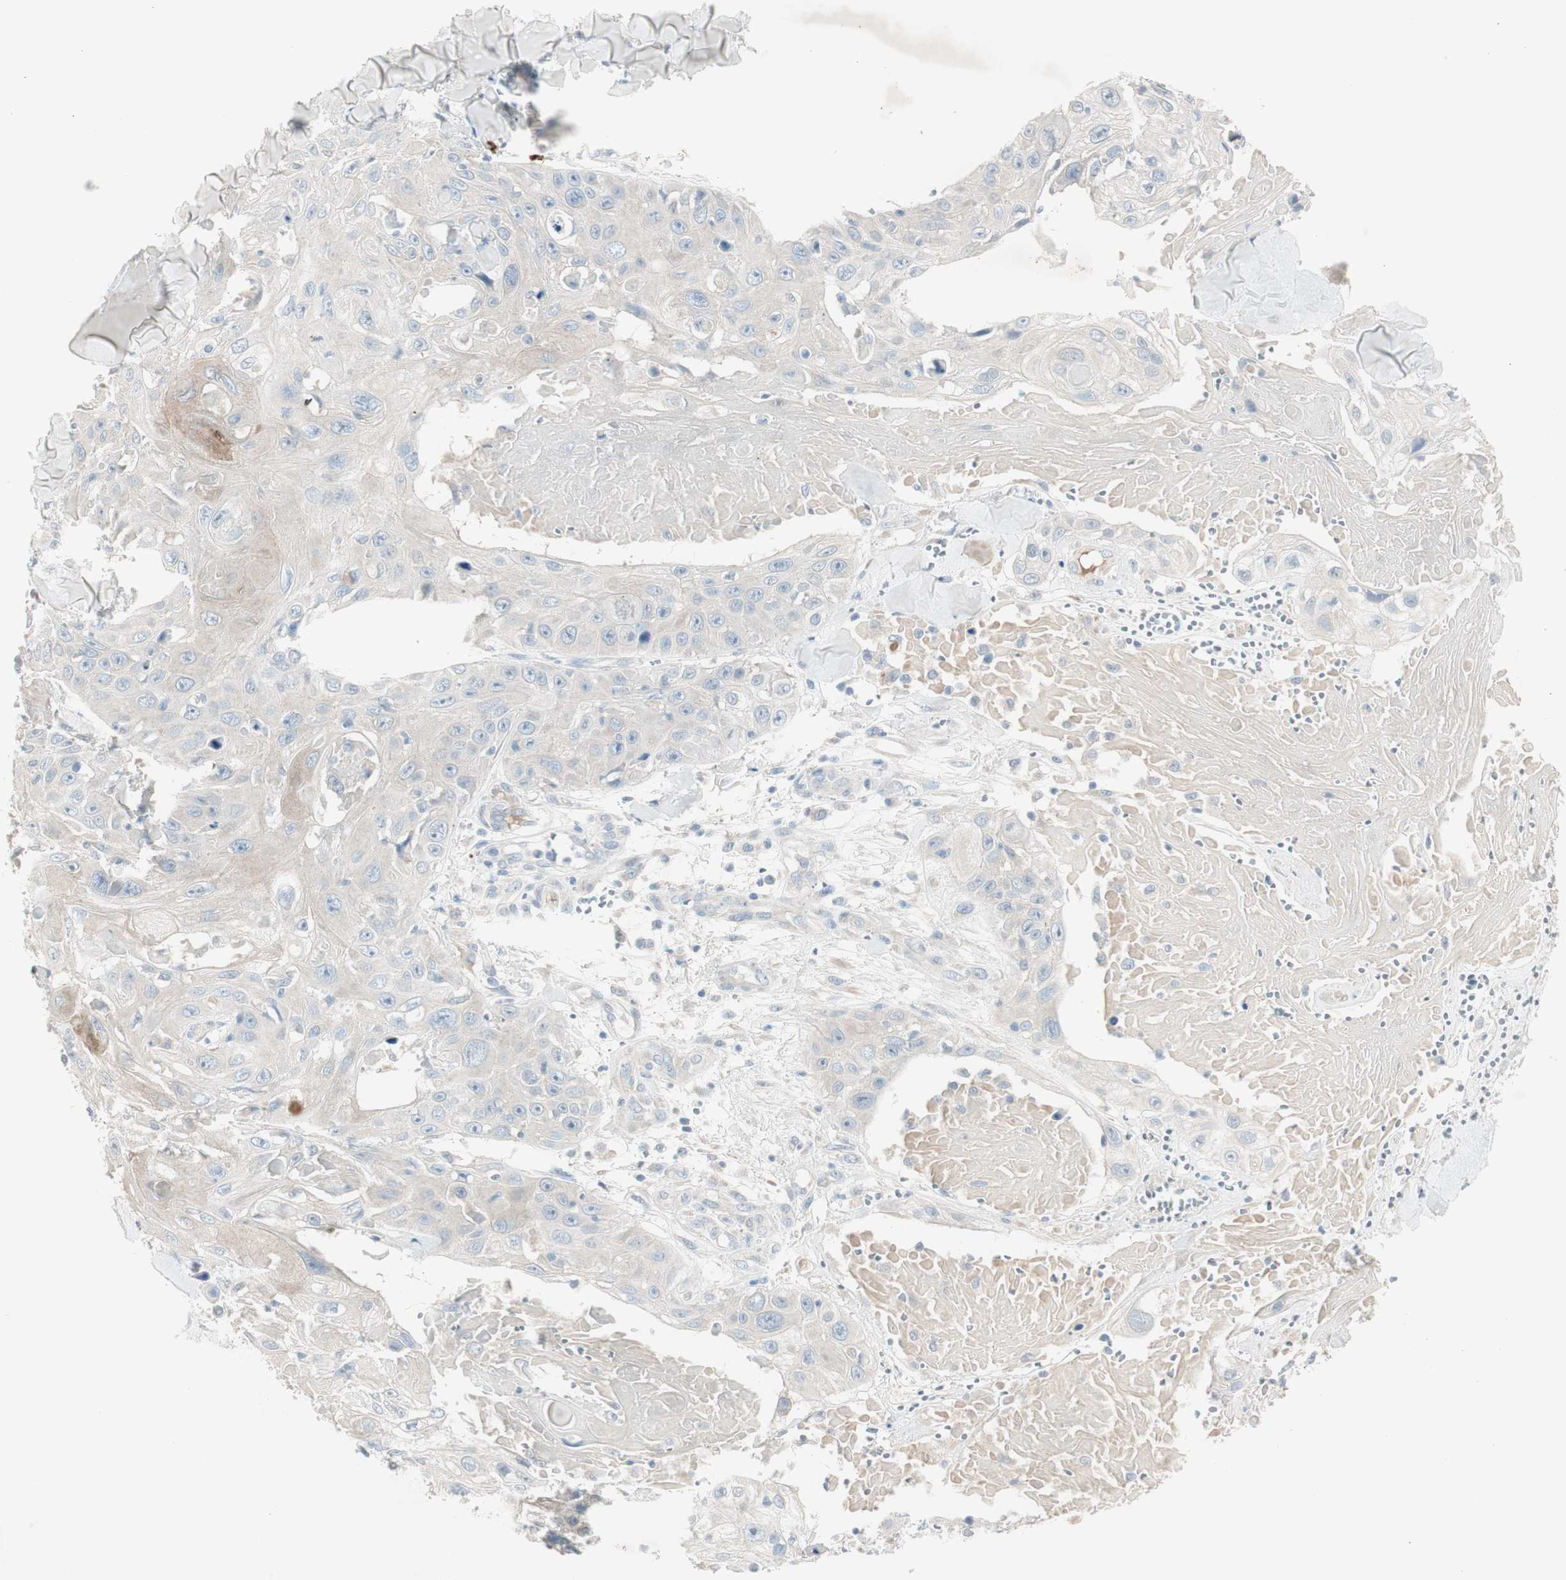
{"staining": {"intensity": "weak", "quantity": "<25%", "location": "cytoplasmic/membranous"}, "tissue": "skin cancer", "cell_type": "Tumor cells", "image_type": "cancer", "snomed": [{"axis": "morphology", "description": "Squamous cell carcinoma, NOS"}, {"axis": "topography", "description": "Skin"}], "caption": "Human skin cancer stained for a protein using immunohistochemistry exhibits no positivity in tumor cells.", "gene": "MAPRE3", "patient": {"sex": "male", "age": 86}}